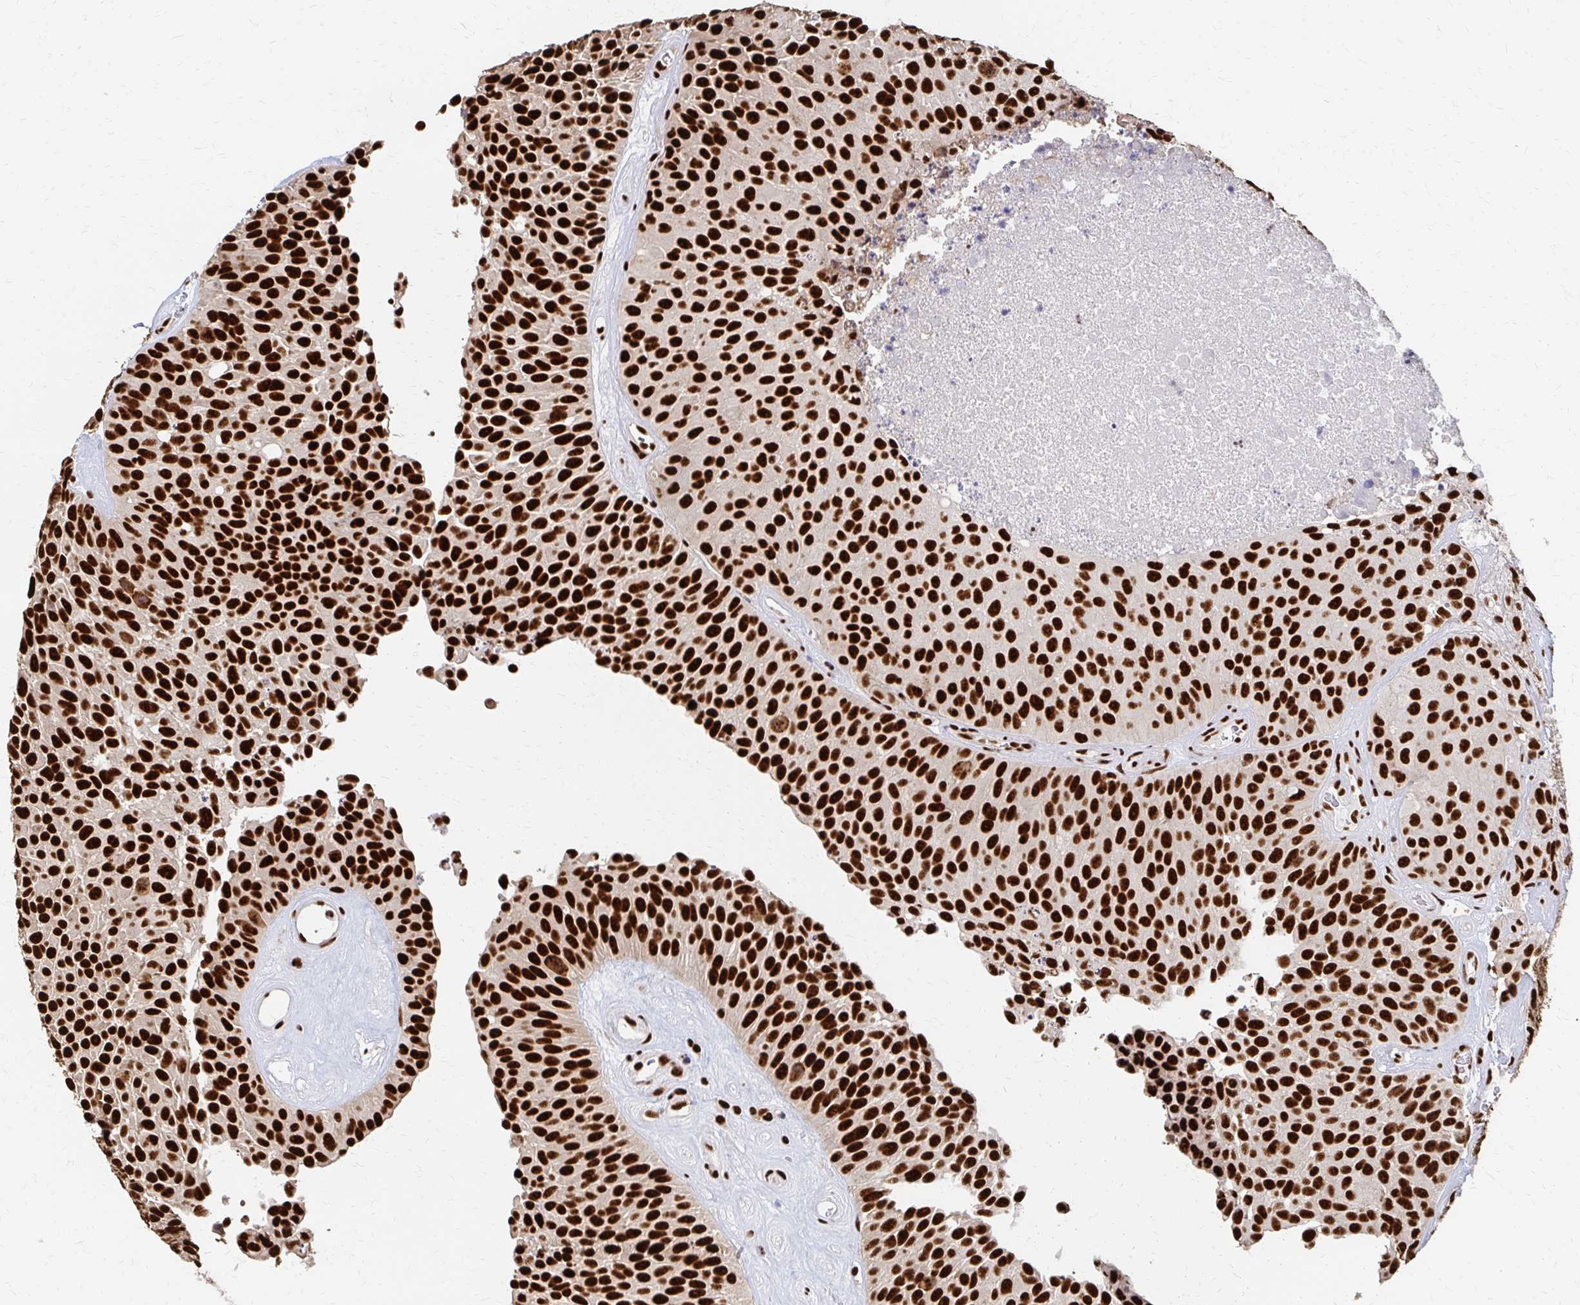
{"staining": {"intensity": "strong", "quantity": ">75%", "location": "nuclear"}, "tissue": "urothelial cancer", "cell_type": "Tumor cells", "image_type": "cancer", "snomed": [{"axis": "morphology", "description": "Urothelial carcinoma, Low grade"}, {"axis": "topography", "description": "Urinary bladder"}], "caption": "This is a micrograph of immunohistochemistry (IHC) staining of low-grade urothelial carcinoma, which shows strong expression in the nuclear of tumor cells.", "gene": "CNKSR3", "patient": {"sex": "male", "age": 76}}